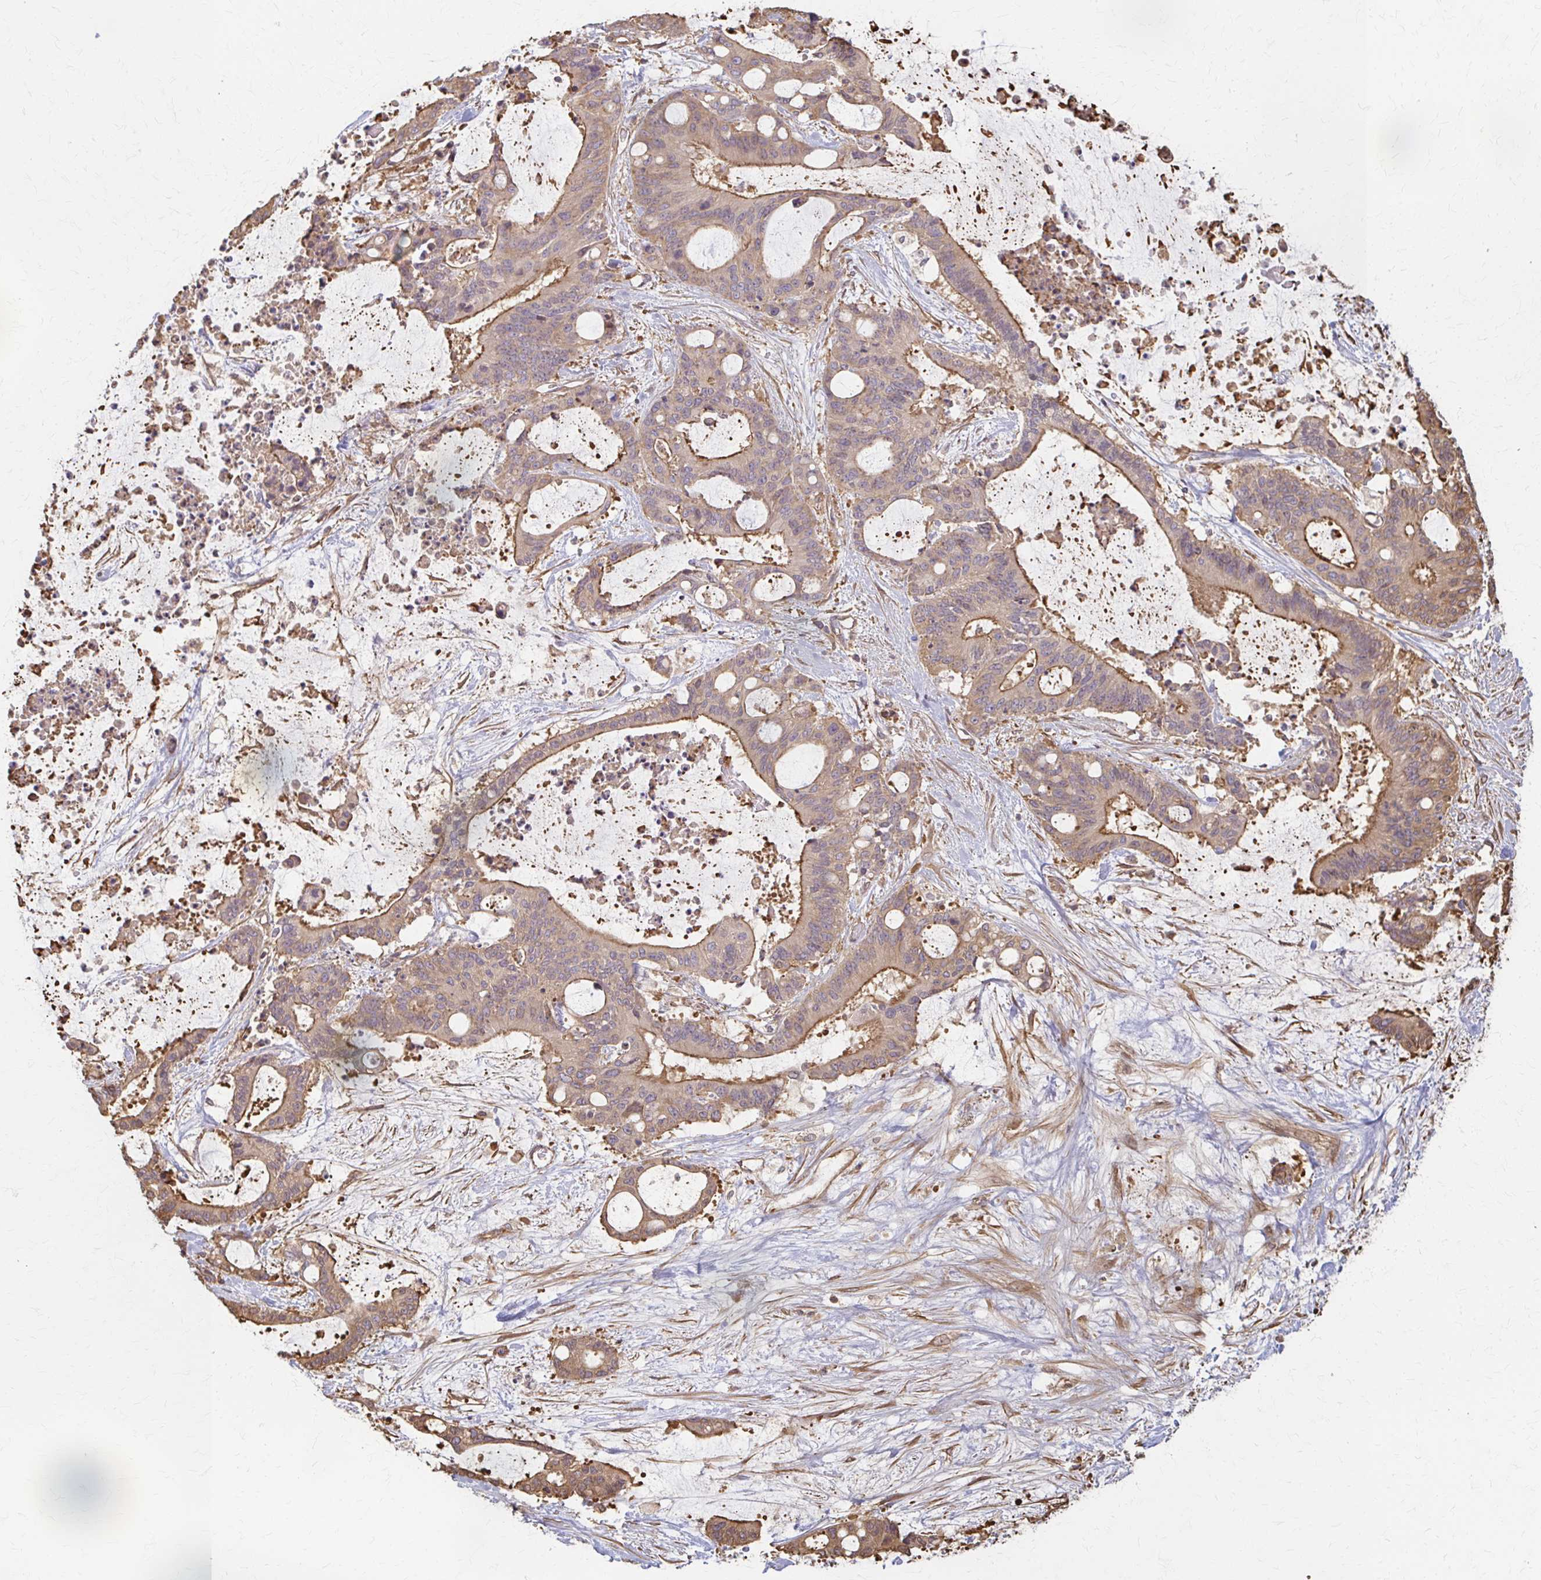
{"staining": {"intensity": "moderate", "quantity": ">75%", "location": "cytoplasmic/membranous"}, "tissue": "liver cancer", "cell_type": "Tumor cells", "image_type": "cancer", "snomed": [{"axis": "morphology", "description": "Normal tissue, NOS"}, {"axis": "morphology", "description": "Cholangiocarcinoma"}, {"axis": "topography", "description": "Liver"}, {"axis": "topography", "description": "Peripheral nerve tissue"}], "caption": "Immunohistochemical staining of liver cholangiocarcinoma shows medium levels of moderate cytoplasmic/membranous protein positivity in about >75% of tumor cells. The staining was performed using DAB to visualize the protein expression in brown, while the nuclei were stained in blue with hematoxylin (Magnification: 20x).", "gene": "ARHGAP35", "patient": {"sex": "female", "age": 73}}